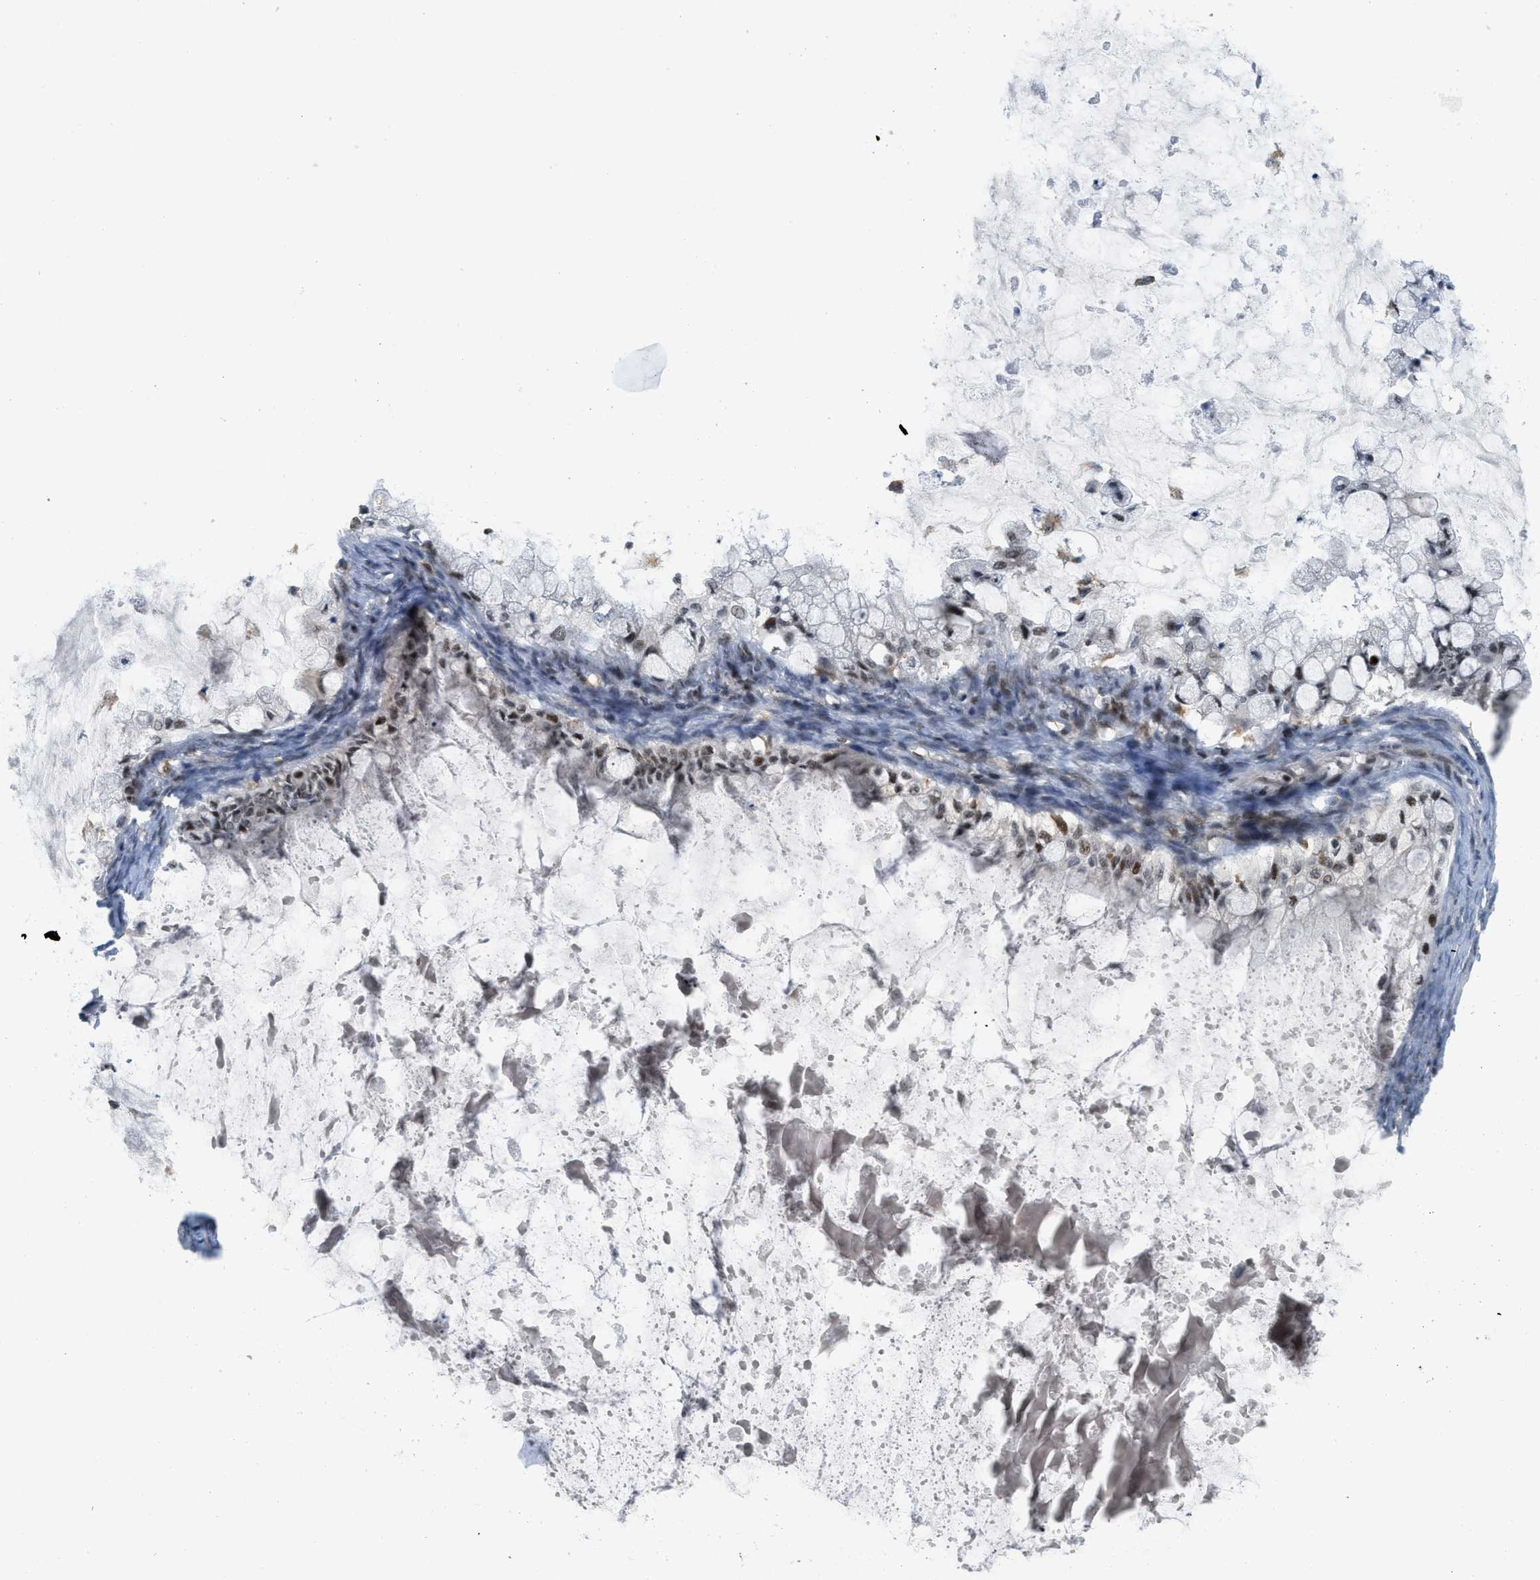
{"staining": {"intensity": "strong", "quantity": ">75%", "location": "nuclear"}, "tissue": "ovarian cancer", "cell_type": "Tumor cells", "image_type": "cancer", "snomed": [{"axis": "morphology", "description": "Cystadenocarcinoma, mucinous, NOS"}, {"axis": "topography", "description": "Ovary"}], "caption": "Strong nuclear expression for a protein is present in approximately >75% of tumor cells of ovarian cancer using IHC.", "gene": "ING1", "patient": {"sex": "female", "age": 57}}